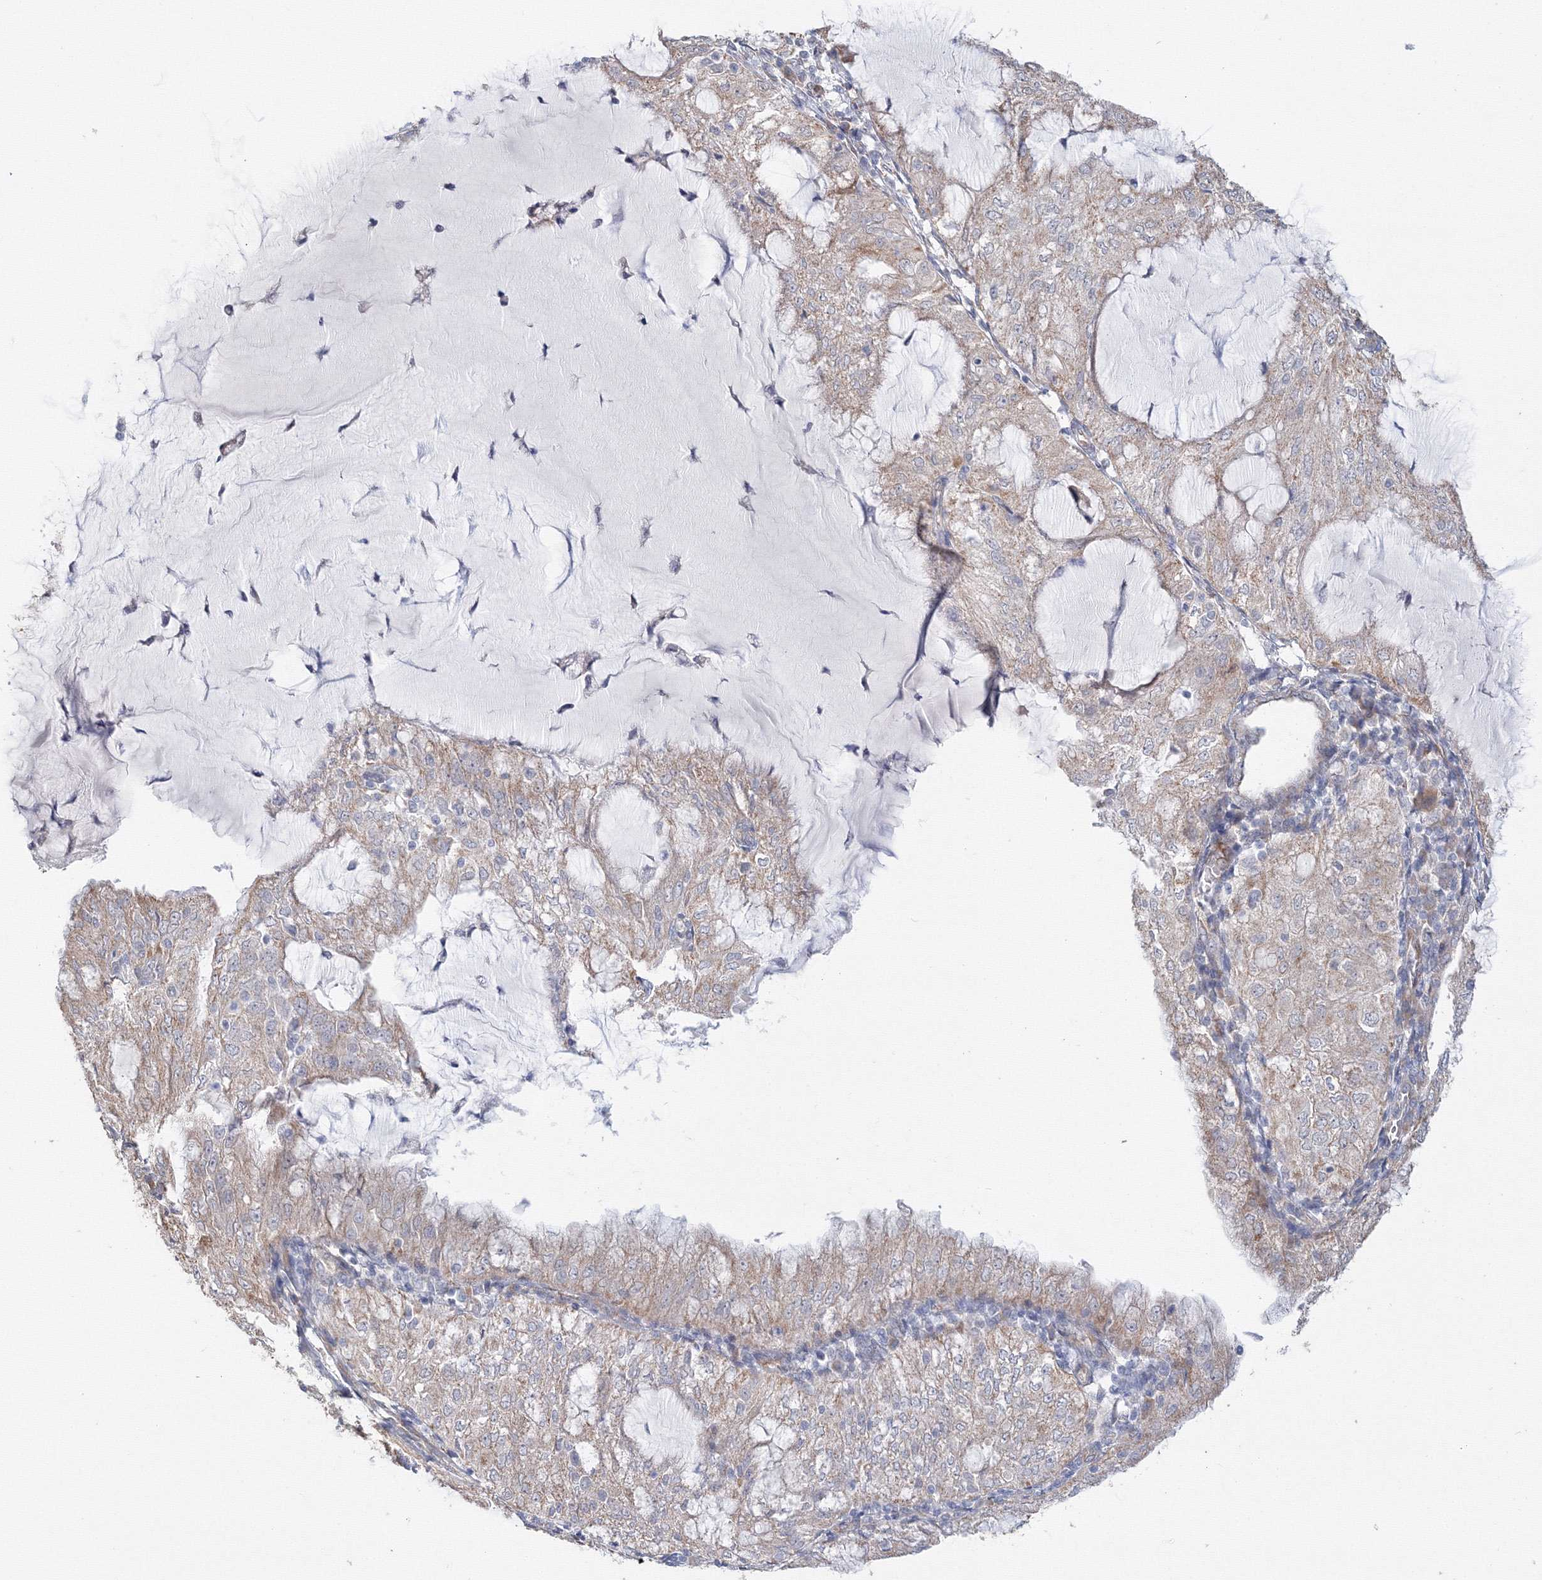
{"staining": {"intensity": "weak", "quantity": "<25%", "location": "cytoplasmic/membranous"}, "tissue": "endometrial cancer", "cell_type": "Tumor cells", "image_type": "cancer", "snomed": [{"axis": "morphology", "description": "Adenocarcinoma, NOS"}, {"axis": "topography", "description": "Endometrium"}], "caption": "This is an immunohistochemistry histopathology image of human adenocarcinoma (endometrial). There is no staining in tumor cells.", "gene": "DHRS12", "patient": {"sex": "female", "age": 81}}